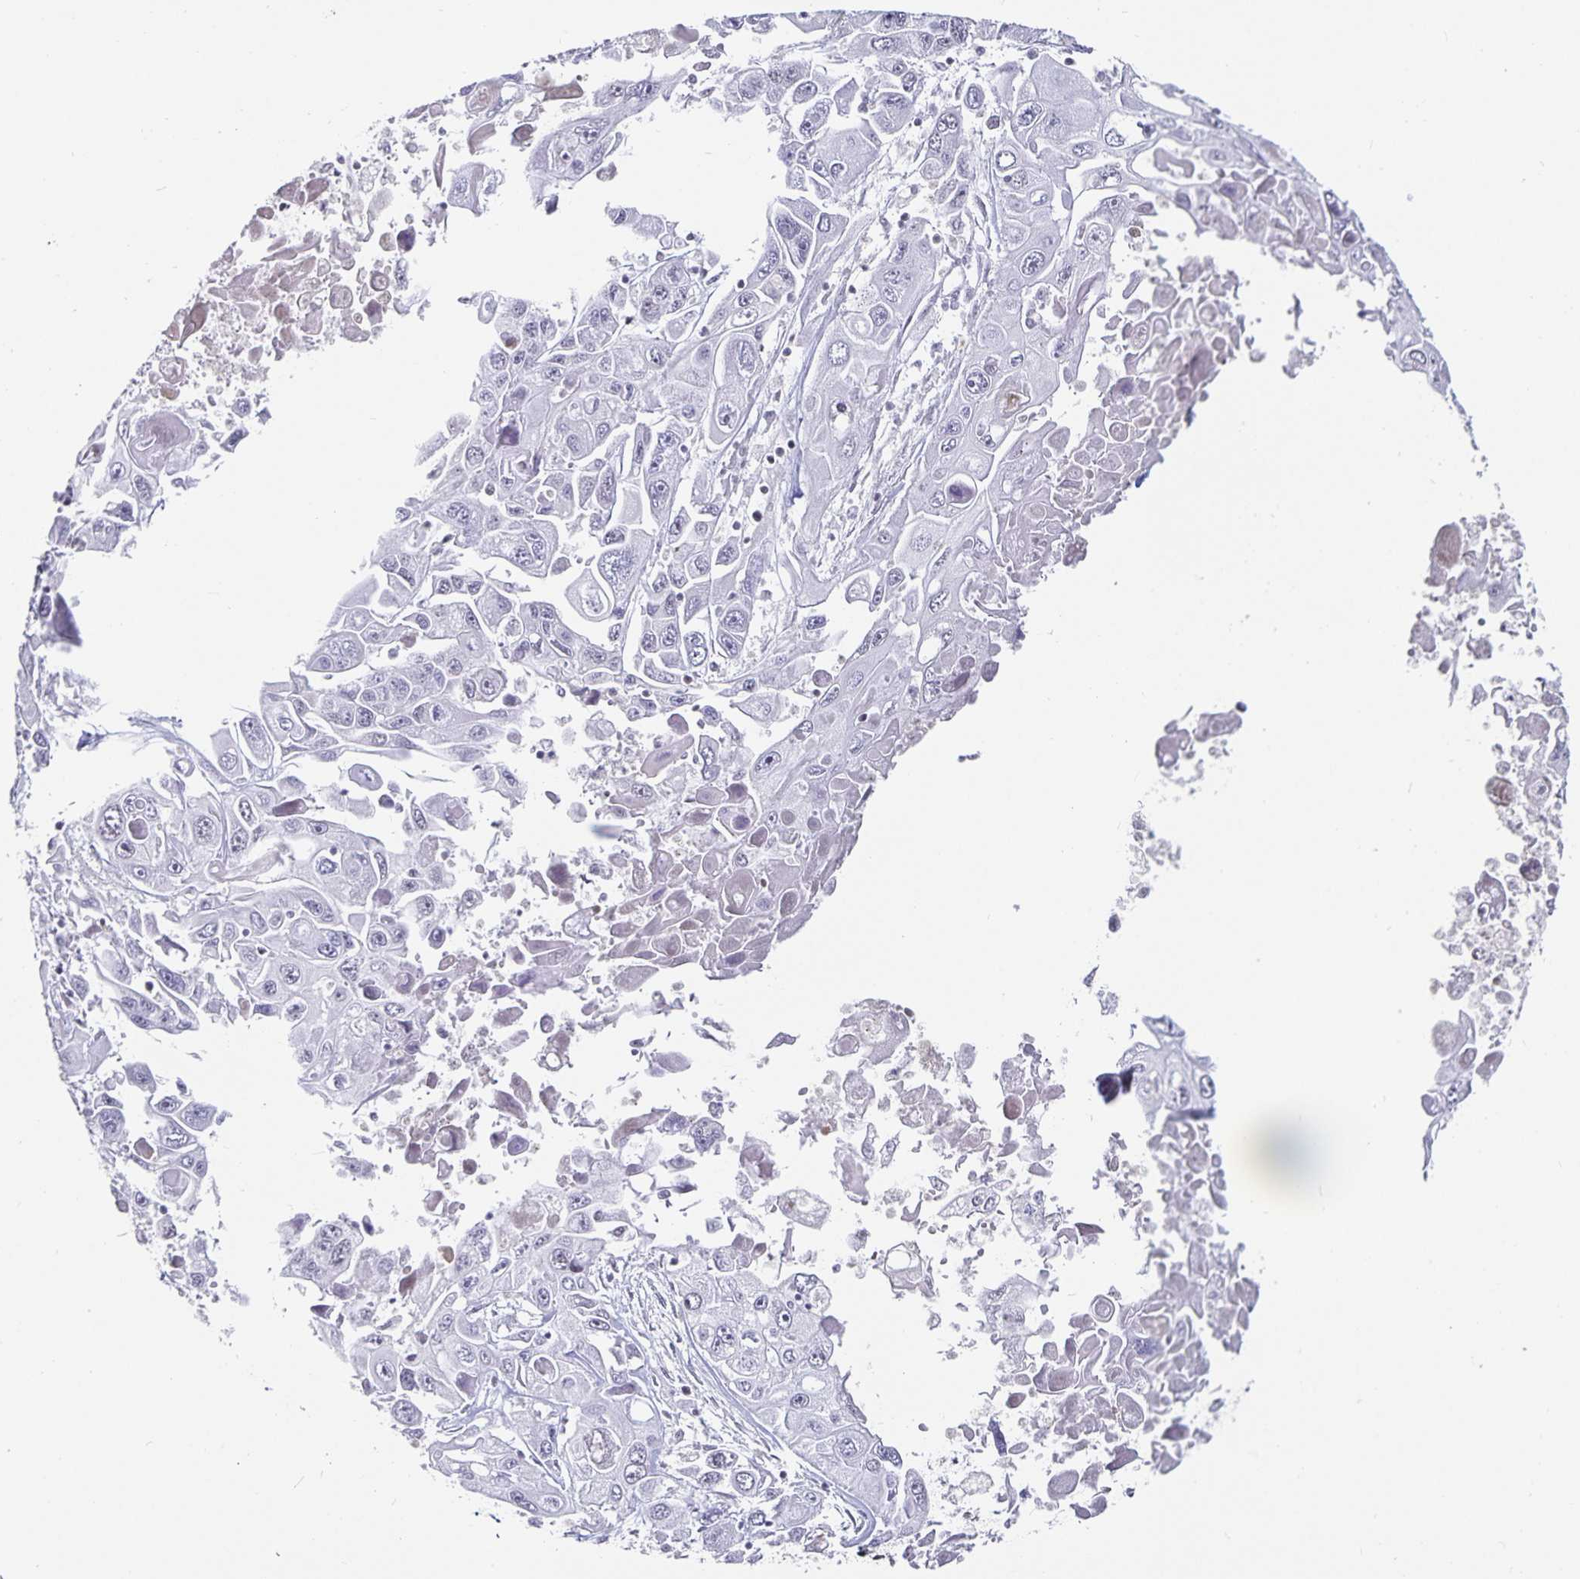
{"staining": {"intensity": "negative", "quantity": "none", "location": "none"}, "tissue": "pancreatic cancer", "cell_type": "Tumor cells", "image_type": "cancer", "snomed": [{"axis": "morphology", "description": "Adenocarcinoma, NOS"}, {"axis": "topography", "description": "Pancreas"}], "caption": "DAB (3,3'-diaminobenzidine) immunohistochemical staining of human pancreatic cancer shows no significant positivity in tumor cells.", "gene": "PBX2", "patient": {"sex": "male", "age": 70}}